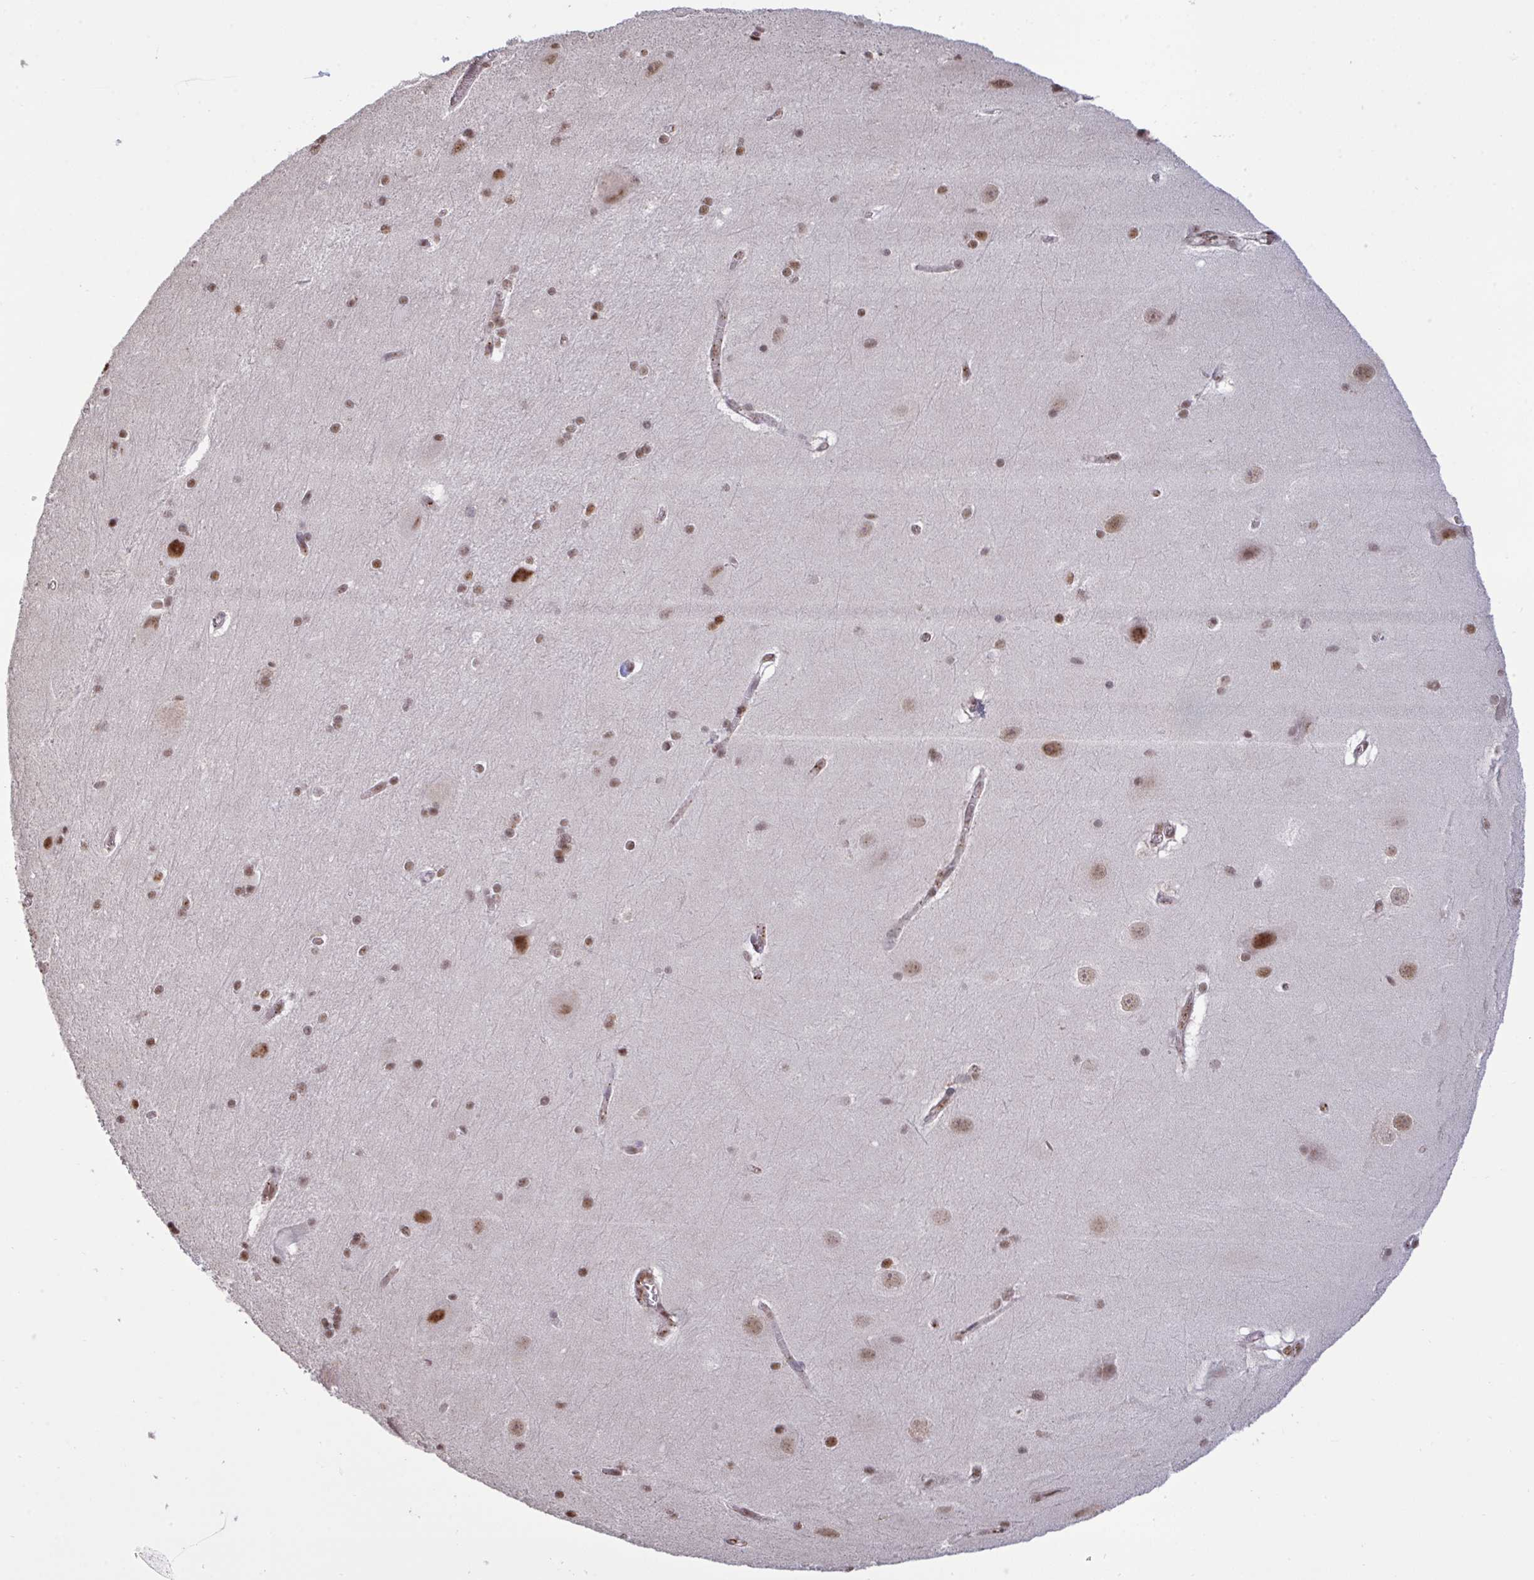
{"staining": {"intensity": "moderate", "quantity": "<25%", "location": "nuclear"}, "tissue": "hippocampus", "cell_type": "Glial cells", "image_type": "normal", "snomed": [{"axis": "morphology", "description": "Normal tissue, NOS"}, {"axis": "topography", "description": "Cerebral cortex"}, {"axis": "topography", "description": "Hippocampus"}], "caption": "High-power microscopy captured an IHC micrograph of benign hippocampus, revealing moderate nuclear positivity in about <25% of glial cells. (DAB (3,3'-diaminobenzidine) IHC with brightfield microscopy, high magnification).", "gene": "PUF60", "patient": {"sex": "female", "age": 19}}